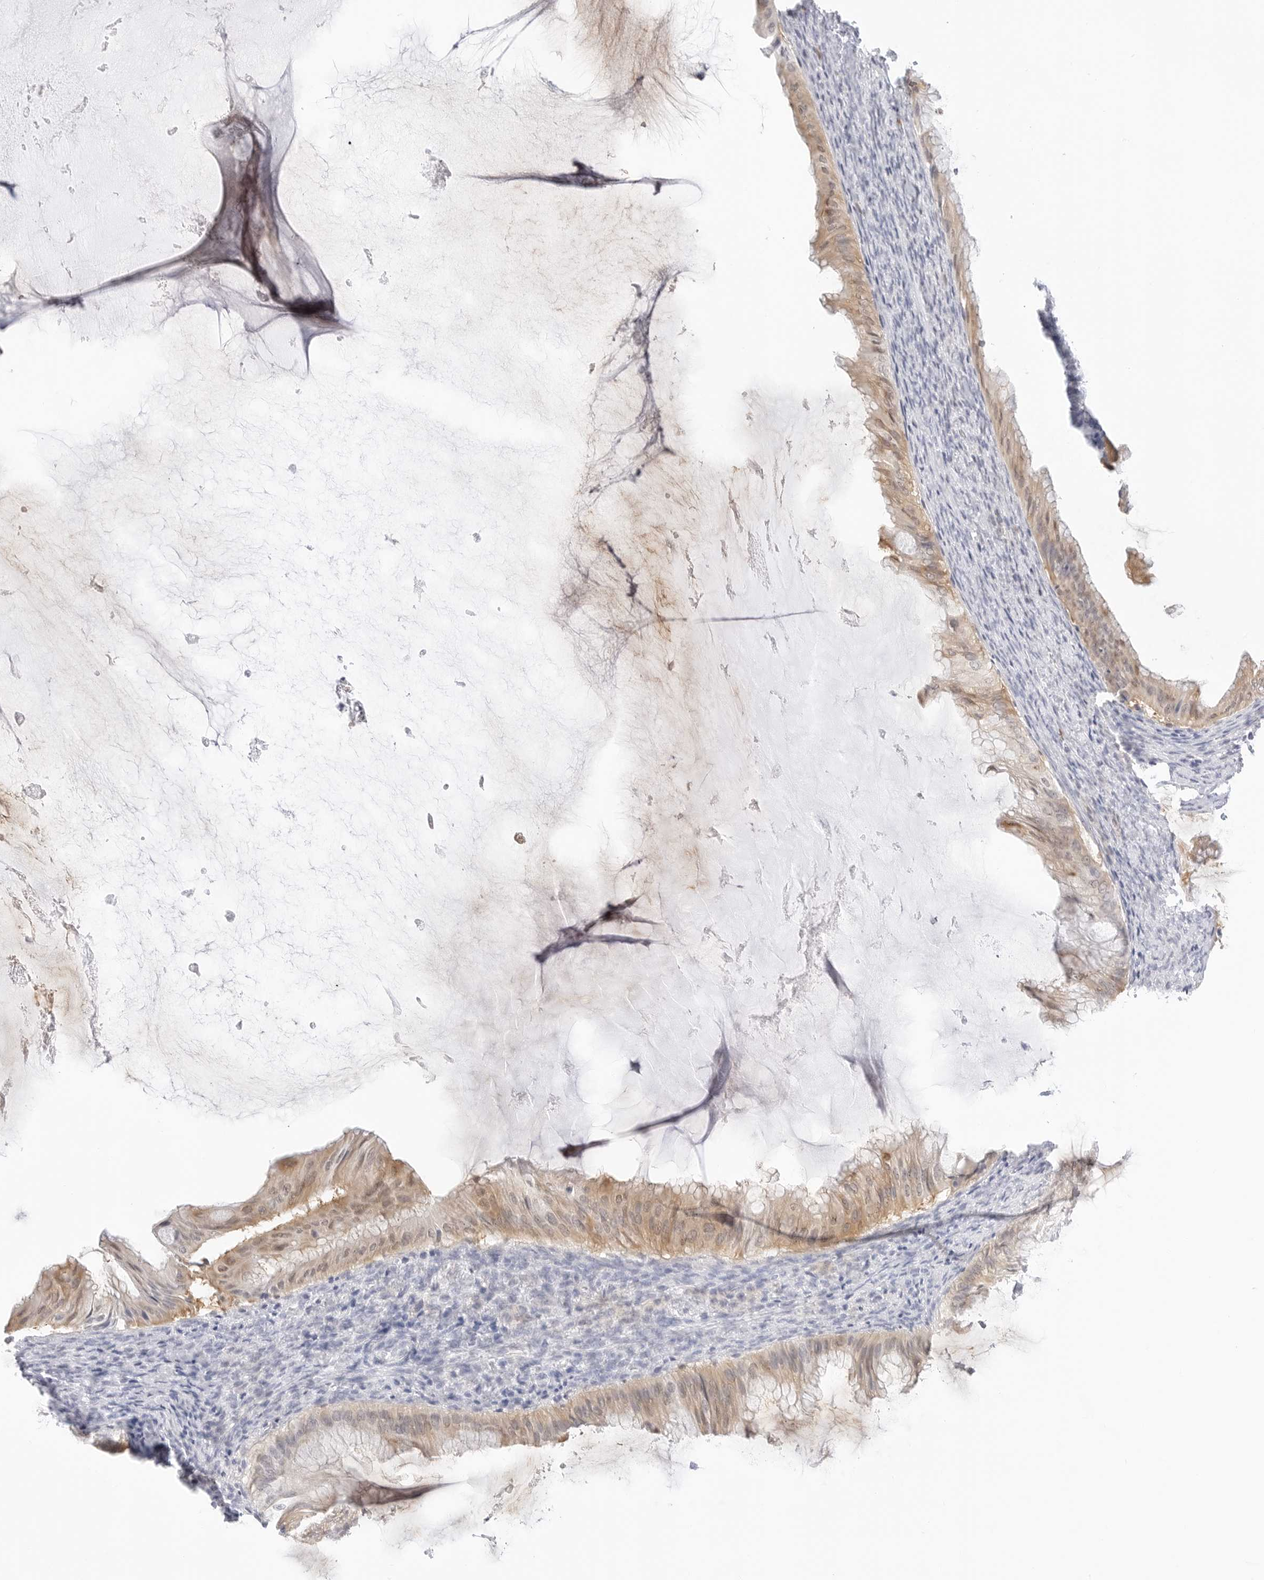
{"staining": {"intensity": "moderate", "quantity": ">75%", "location": "cytoplasmic/membranous"}, "tissue": "ovarian cancer", "cell_type": "Tumor cells", "image_type": "cancer", "snomed": [{"axis": "morphology", "description": "Cystadenocarcinoma, mucinous, NOS"}, {"axis": "topography", "description": "Ovary"}], "caption": "Human ovarian cancer stained for a protein (brown) reveals moderate cytoplasmic/membranous positive staining in about >75% of tumor cells.", "gene": "SLC9A3R1", "patient": {"sex": "female", "age": 61}}